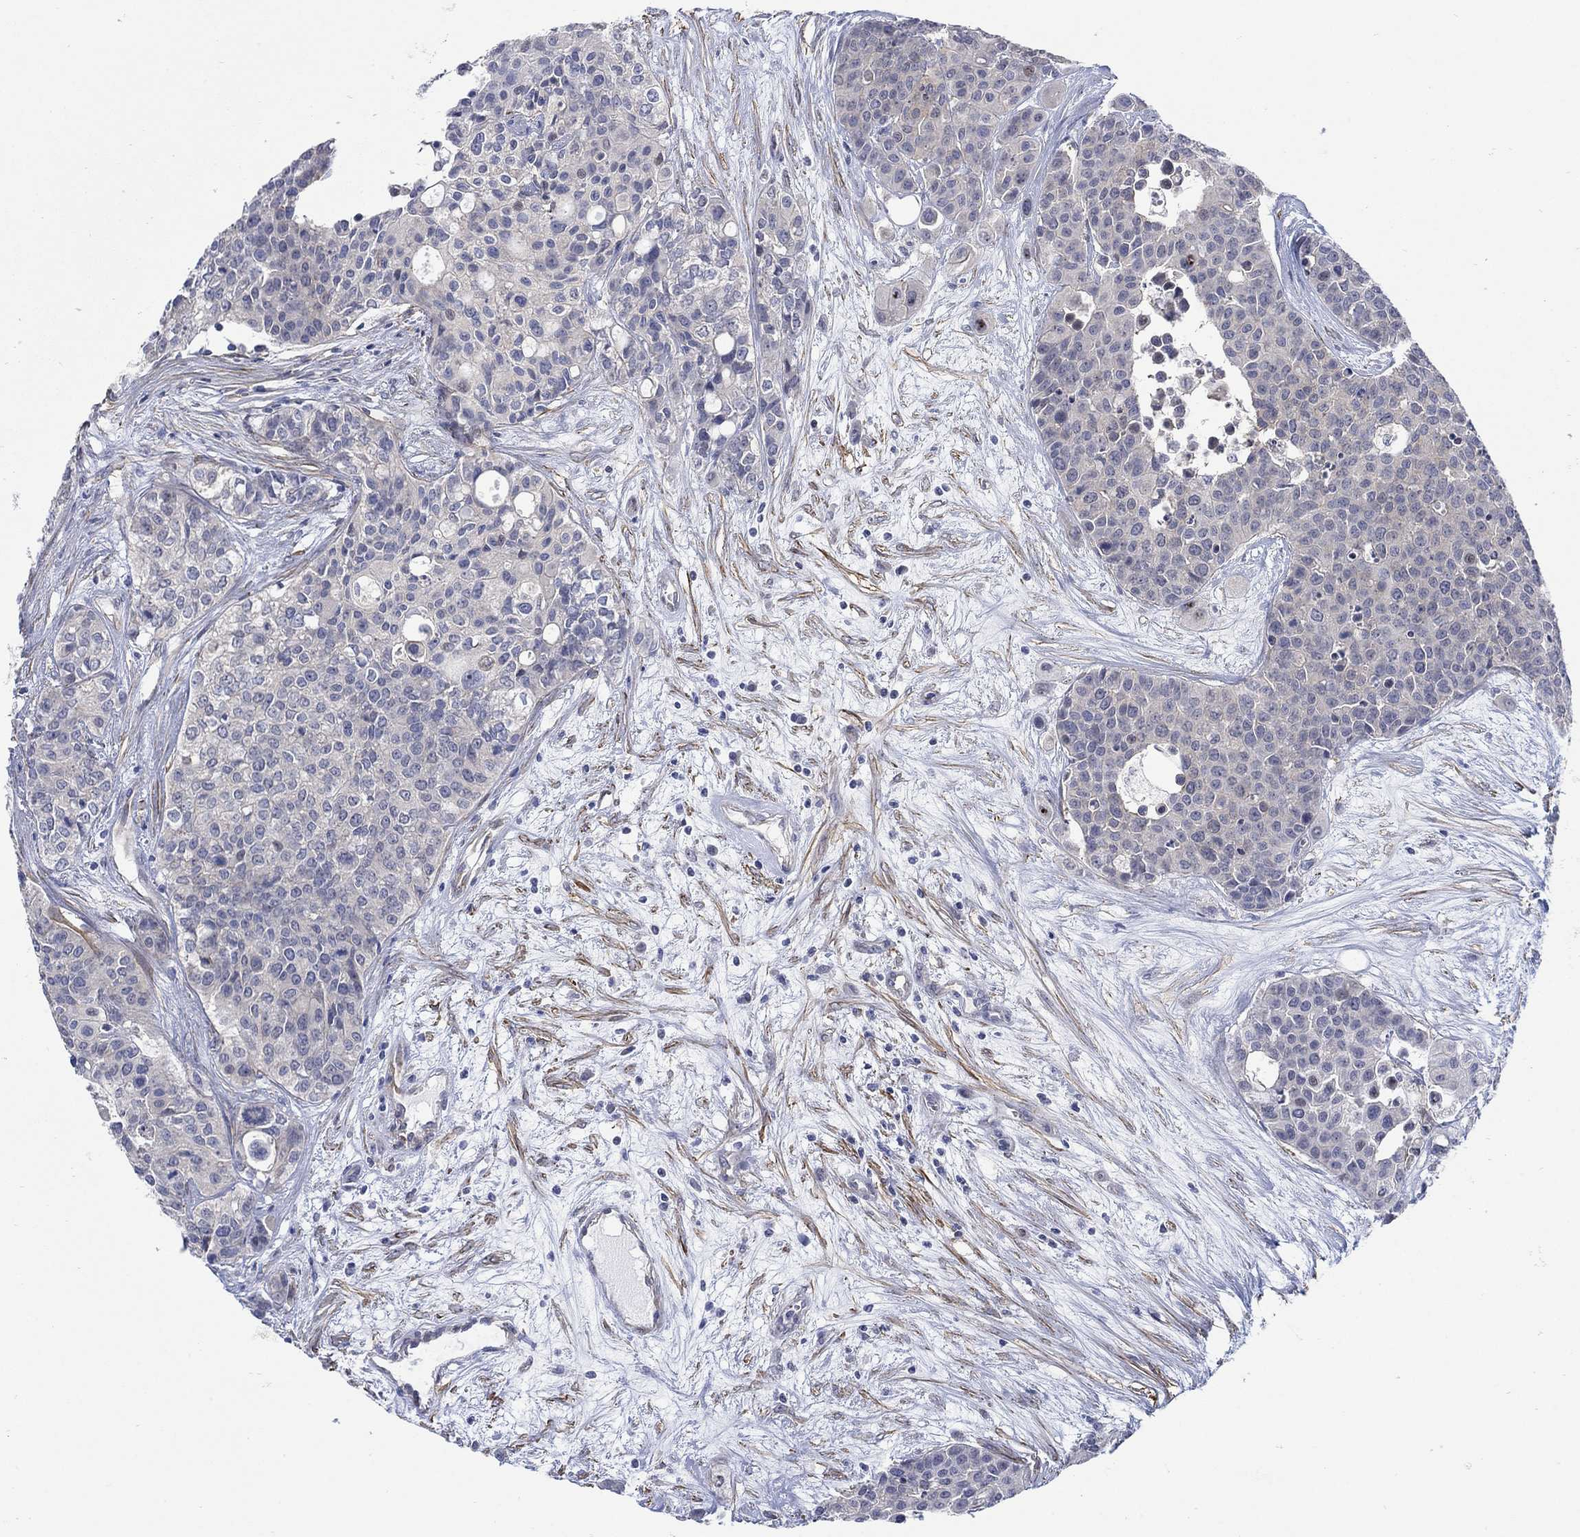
{"staining": {"intensity": "negative", "quantity": "none", "location": "none"}, "tissue": "carcinoid", "cell_type": "Tumor cells", "image_type": "cancer", "snomed": [{"axis": "morphology", "description": "Carcinoid, malignant, NOS"}, {"axis": "topography", "description": "Colon"}], "caption": "Tumor cells are negative for brown protein staining in malignant carcinoid.", "gene": "SCN7A", "patient": {"sex": "male", "age": 81}}